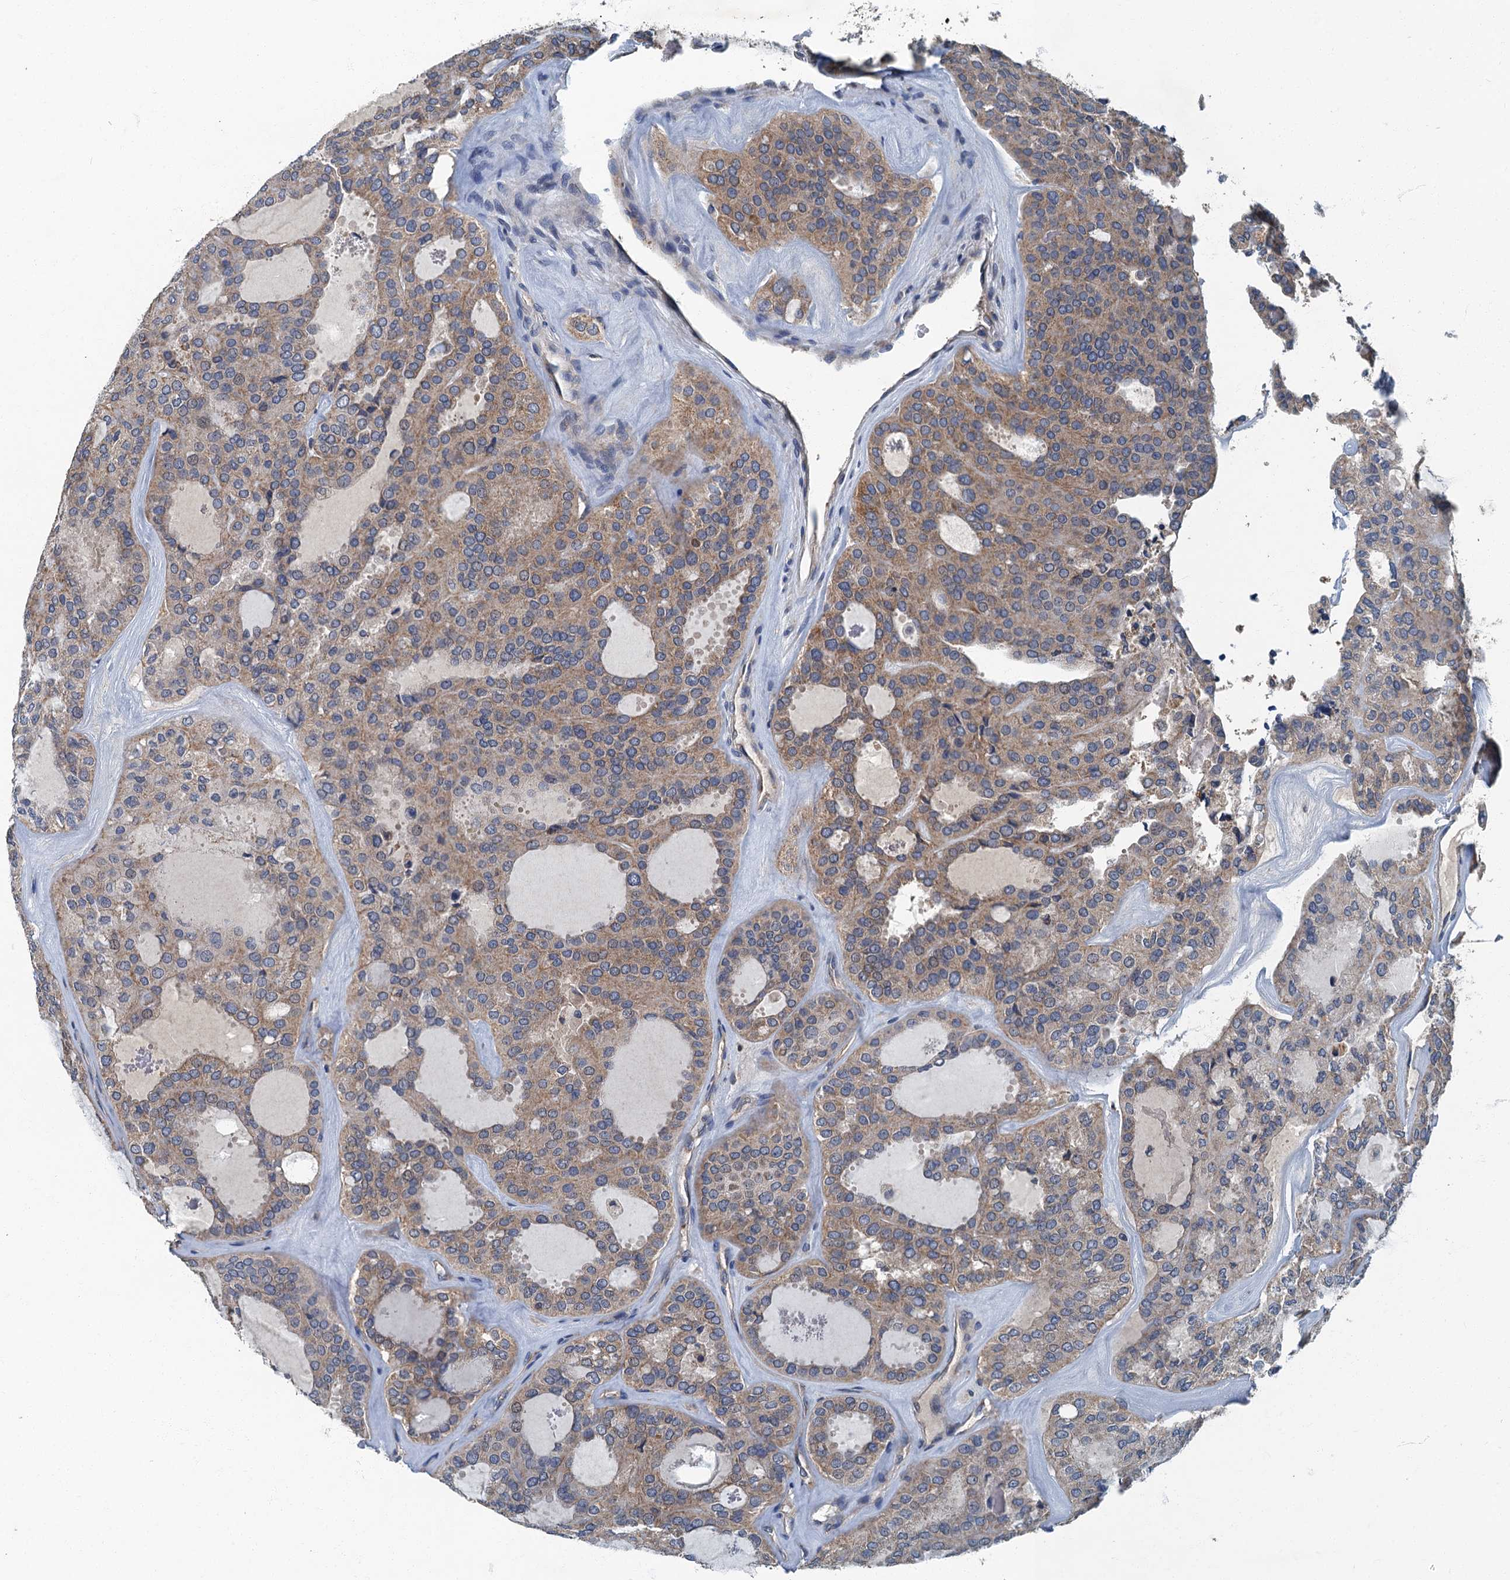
{"staining": {"intensity": "weak", "quantity": ">75%", "location": "cytoplasmic/membranous"}, "tissue": "thyroid cancer", "cell_type": "Tumor cells", "image_type": "cancer", "snomed": [{"axis": "morphology", "description": "Follicular adenoma carcinoma, NOS"}, {"axis": "topography", "description": "Thyroid gland"}], "caption": "Weak cytoplasmic/membranous staining for a protein is seen in approximately >75% of tumor cells of thyroid cancer using IHC.", "gene": "DDX49", "patient": {"sex": "male", "age": 75}}